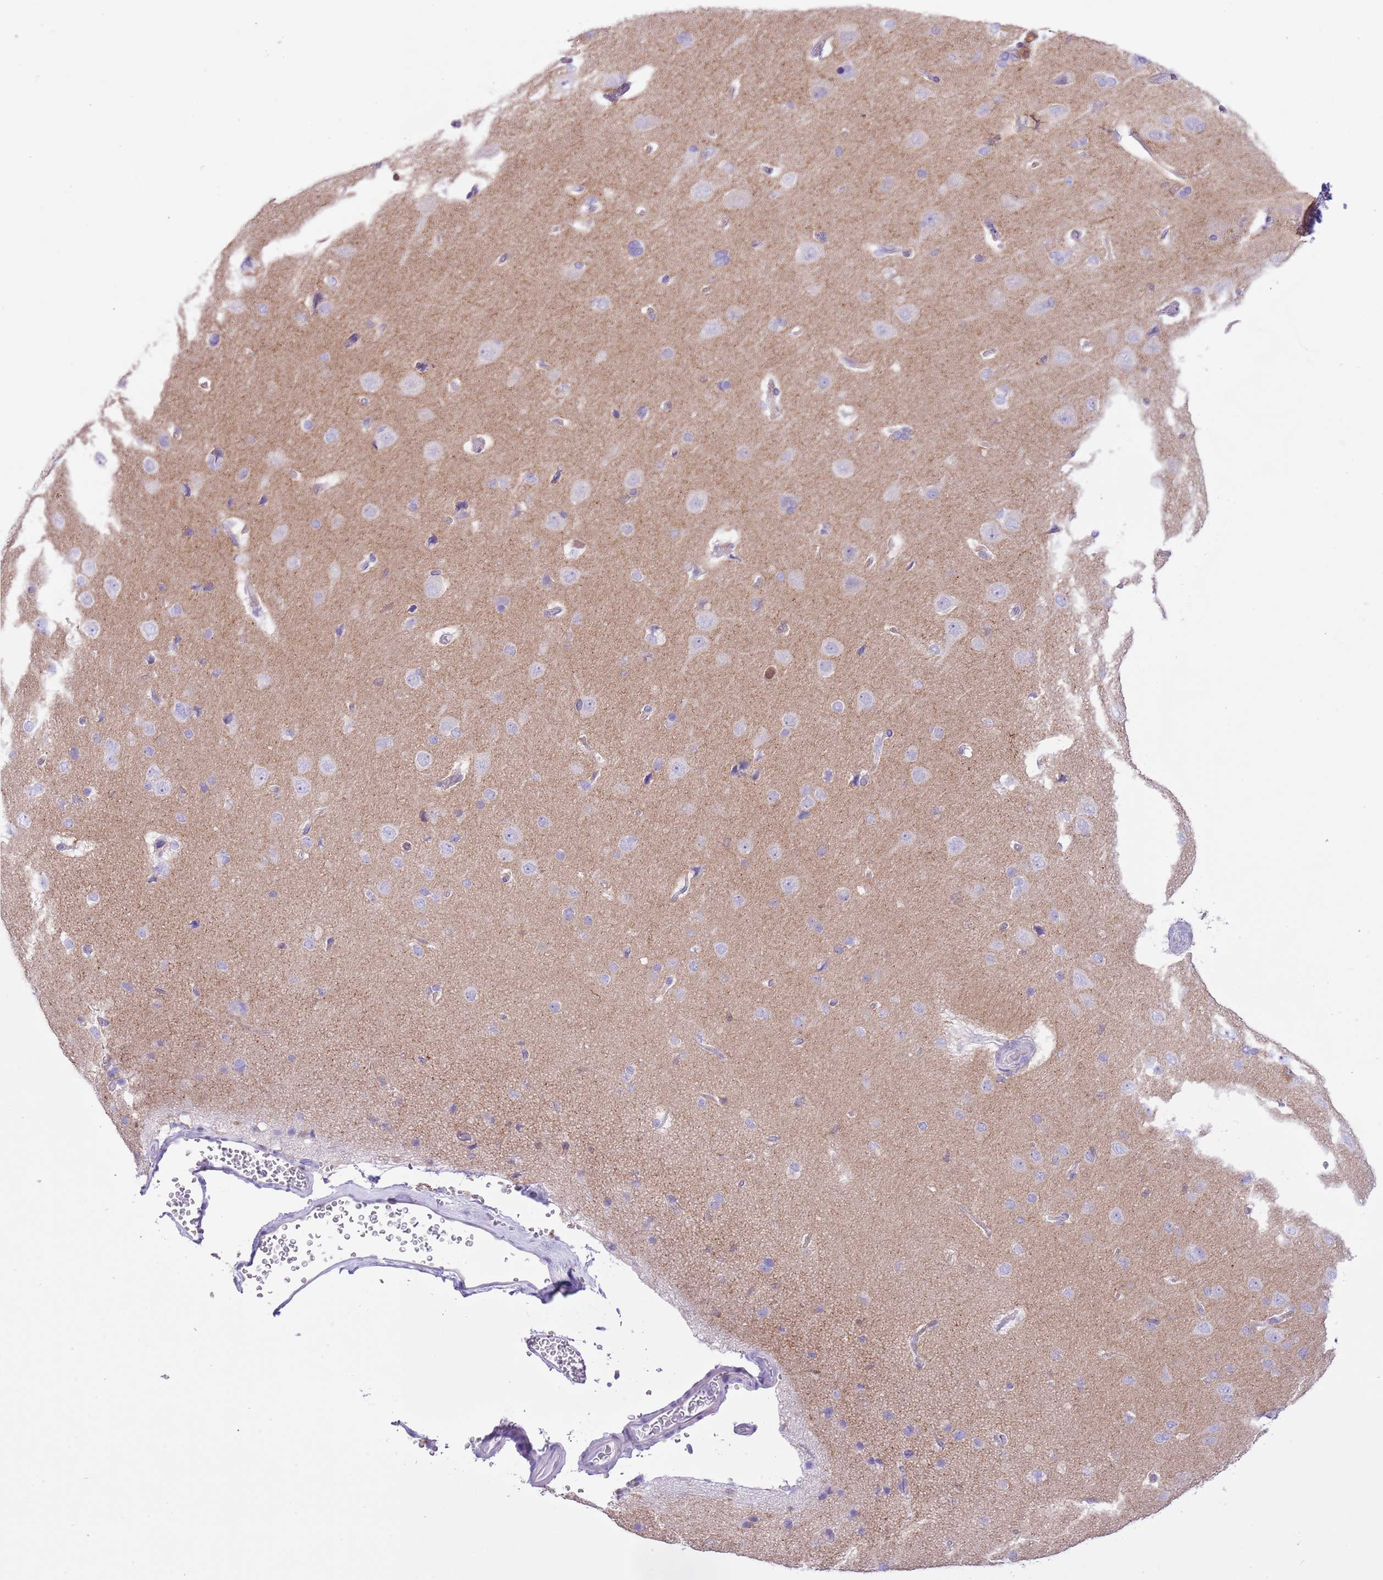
{"staining": {"intensity": "negative", "quantity": "none", "location": "none"}, "tissue": "cerebral cortex", "cell_type": "Endothelial cells", "image_type": "normal", "snomed": [{"axis": "morphology", "description": "Normal tissue, NOS"}, {"axis": "topography", "description": "Cerebral cortex"}], "caption": "Endothelial cells show no significant positivity in normal cerebral cortex. Nuclei are stained in blue.", "gene": "EFHD2", "patient": {"sex": "male", "age": 62}}